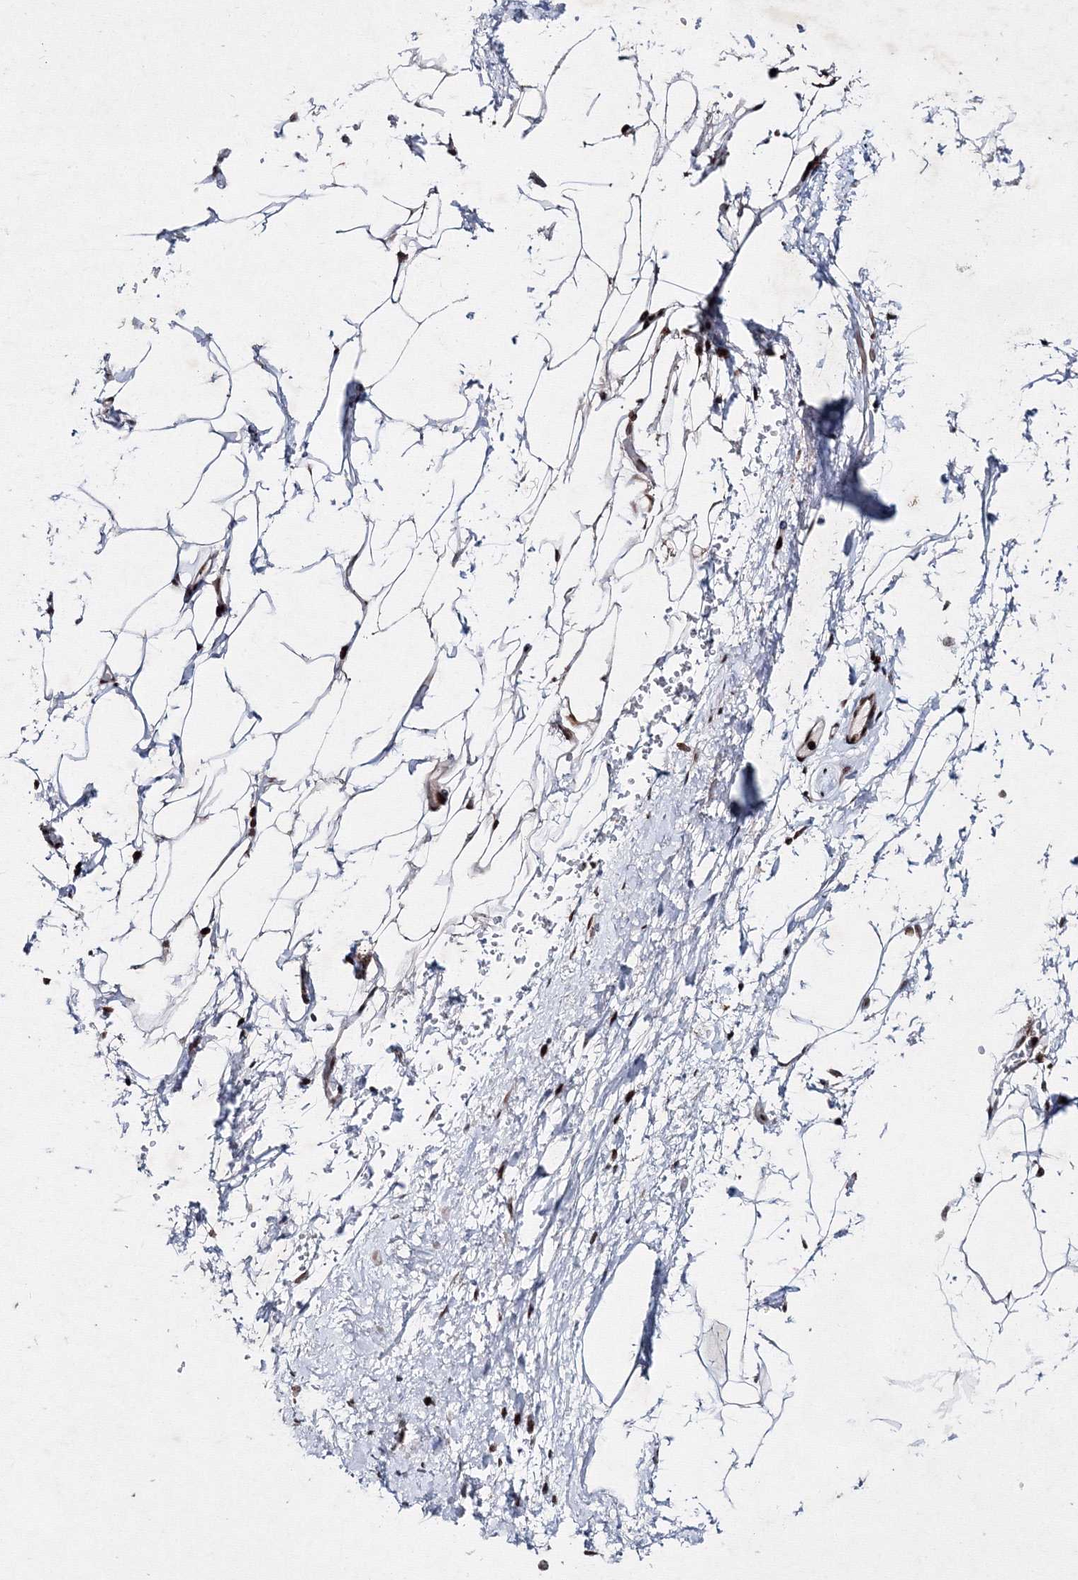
{"staining": {"intensity": "moderate", "quantity": ">75%", "location": "nuclear"}, "tissue": "adipose tissue", "cell_type": "Adipocytes", "image_type": "normal", "snomed": [{"axis": "morphology", "description": "Normal tissue, NOS"}, {"axis": "morphology", "description": "Adenocarcinoma, Low grade"}, {"axis": "topography", "description": "Prostate"}, {"axis": "topography", "description": "Peripheral nerve tissue"}], "caption": "A high-resolution histopathology image shows IHC staining of normal adipose tissue, which displays moderate nuclear staining in approximately >75% of adipocytes.", "gene": "SMIM29", "patient": {"sex": "male", "age": 63}}